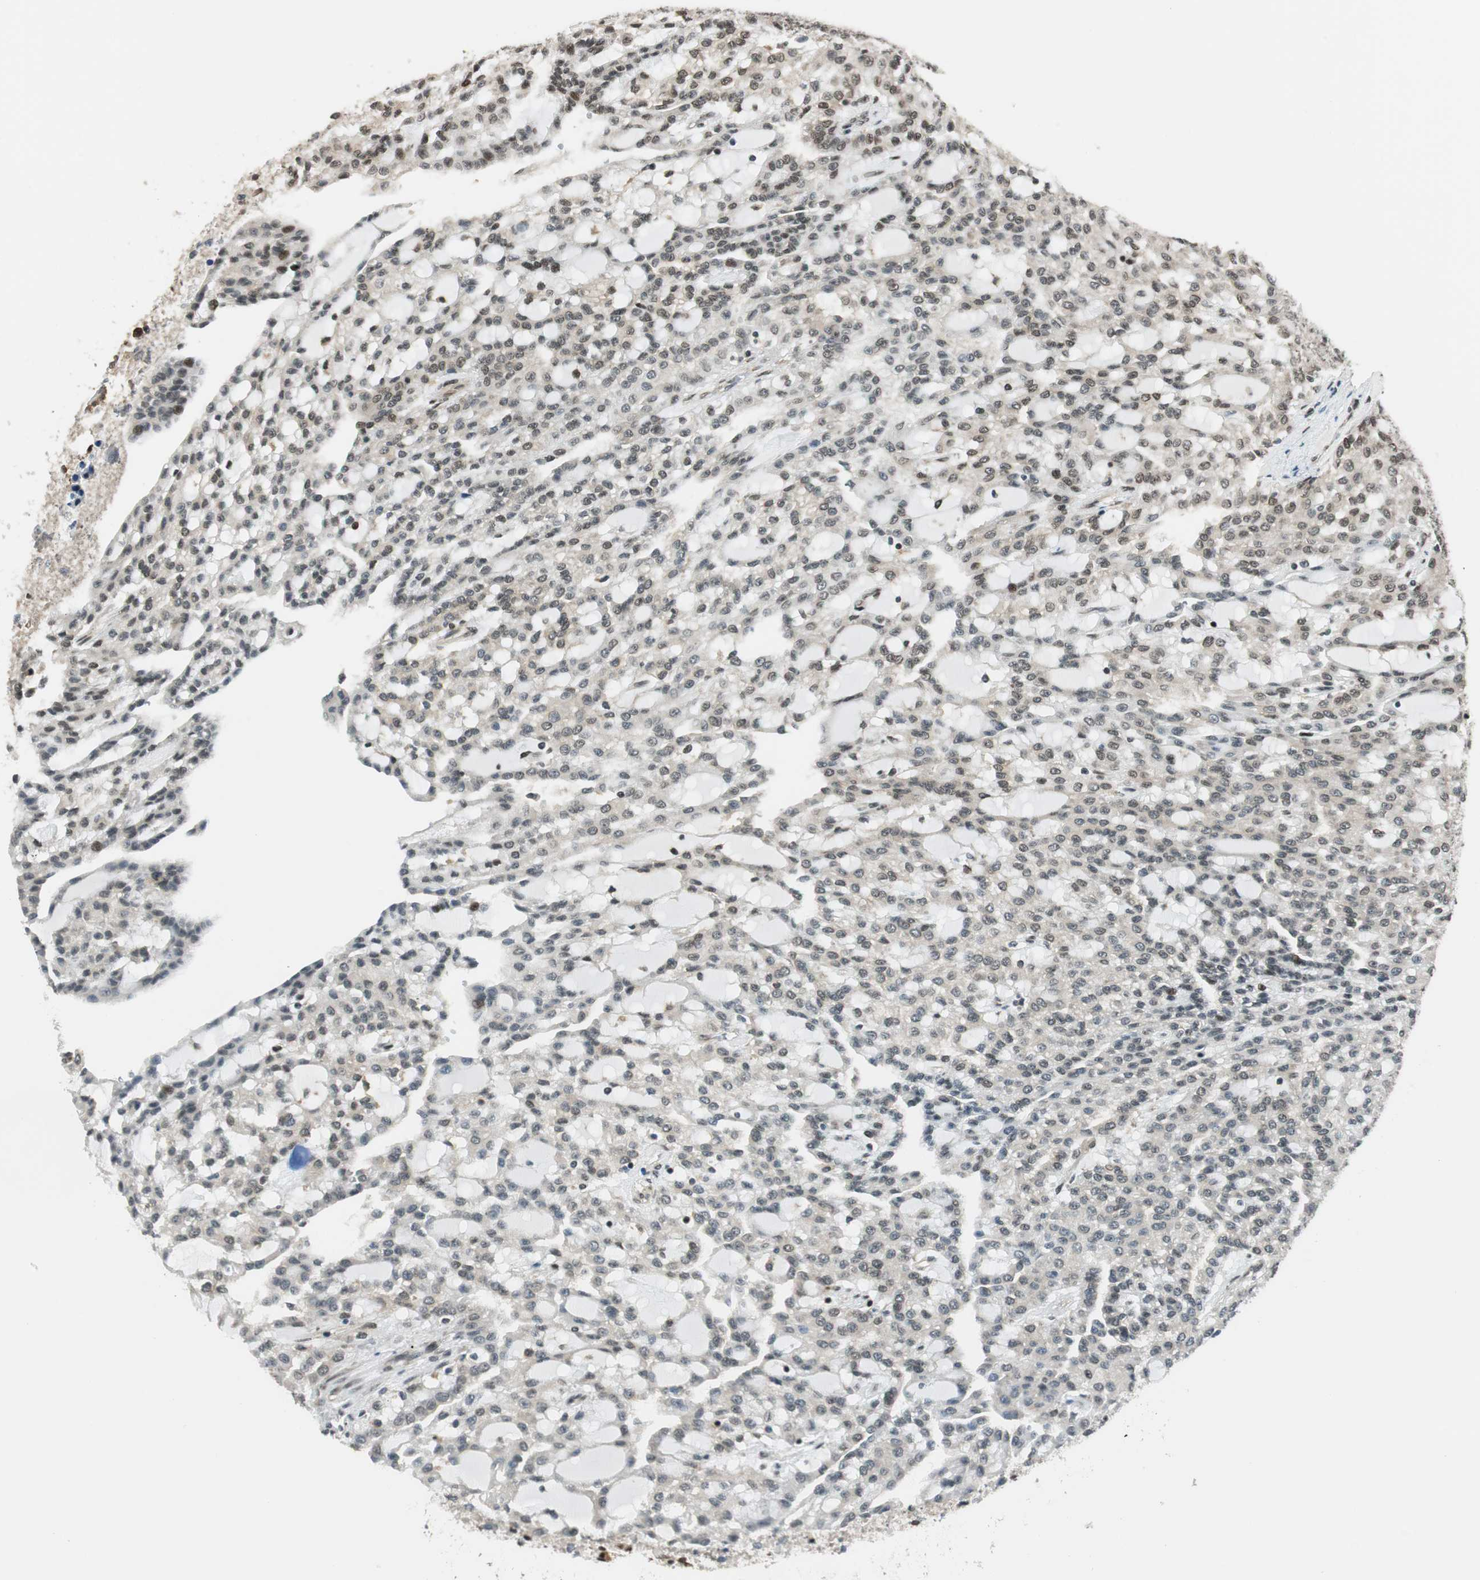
{"staining": {"intensity": "moderate", "quantity": "25%-75%", "location": "nuclear"}, "tissue": "renal cancer", "cell_type": "Tumor cells", "image_type": "cancer", "snomed": [{"axis": "morphology", "description": "Adenocarcinoma, NOS"}, {"axis": "topography", "description": "Kidney"}], "caption": "Immunohistochemical staining of renal cancer shows medium levels of moderate nuclear protein expression in about 25%-75% of tumor cells.", "gene": "RING1", "patient": {"sex": "male", "age": 63}}